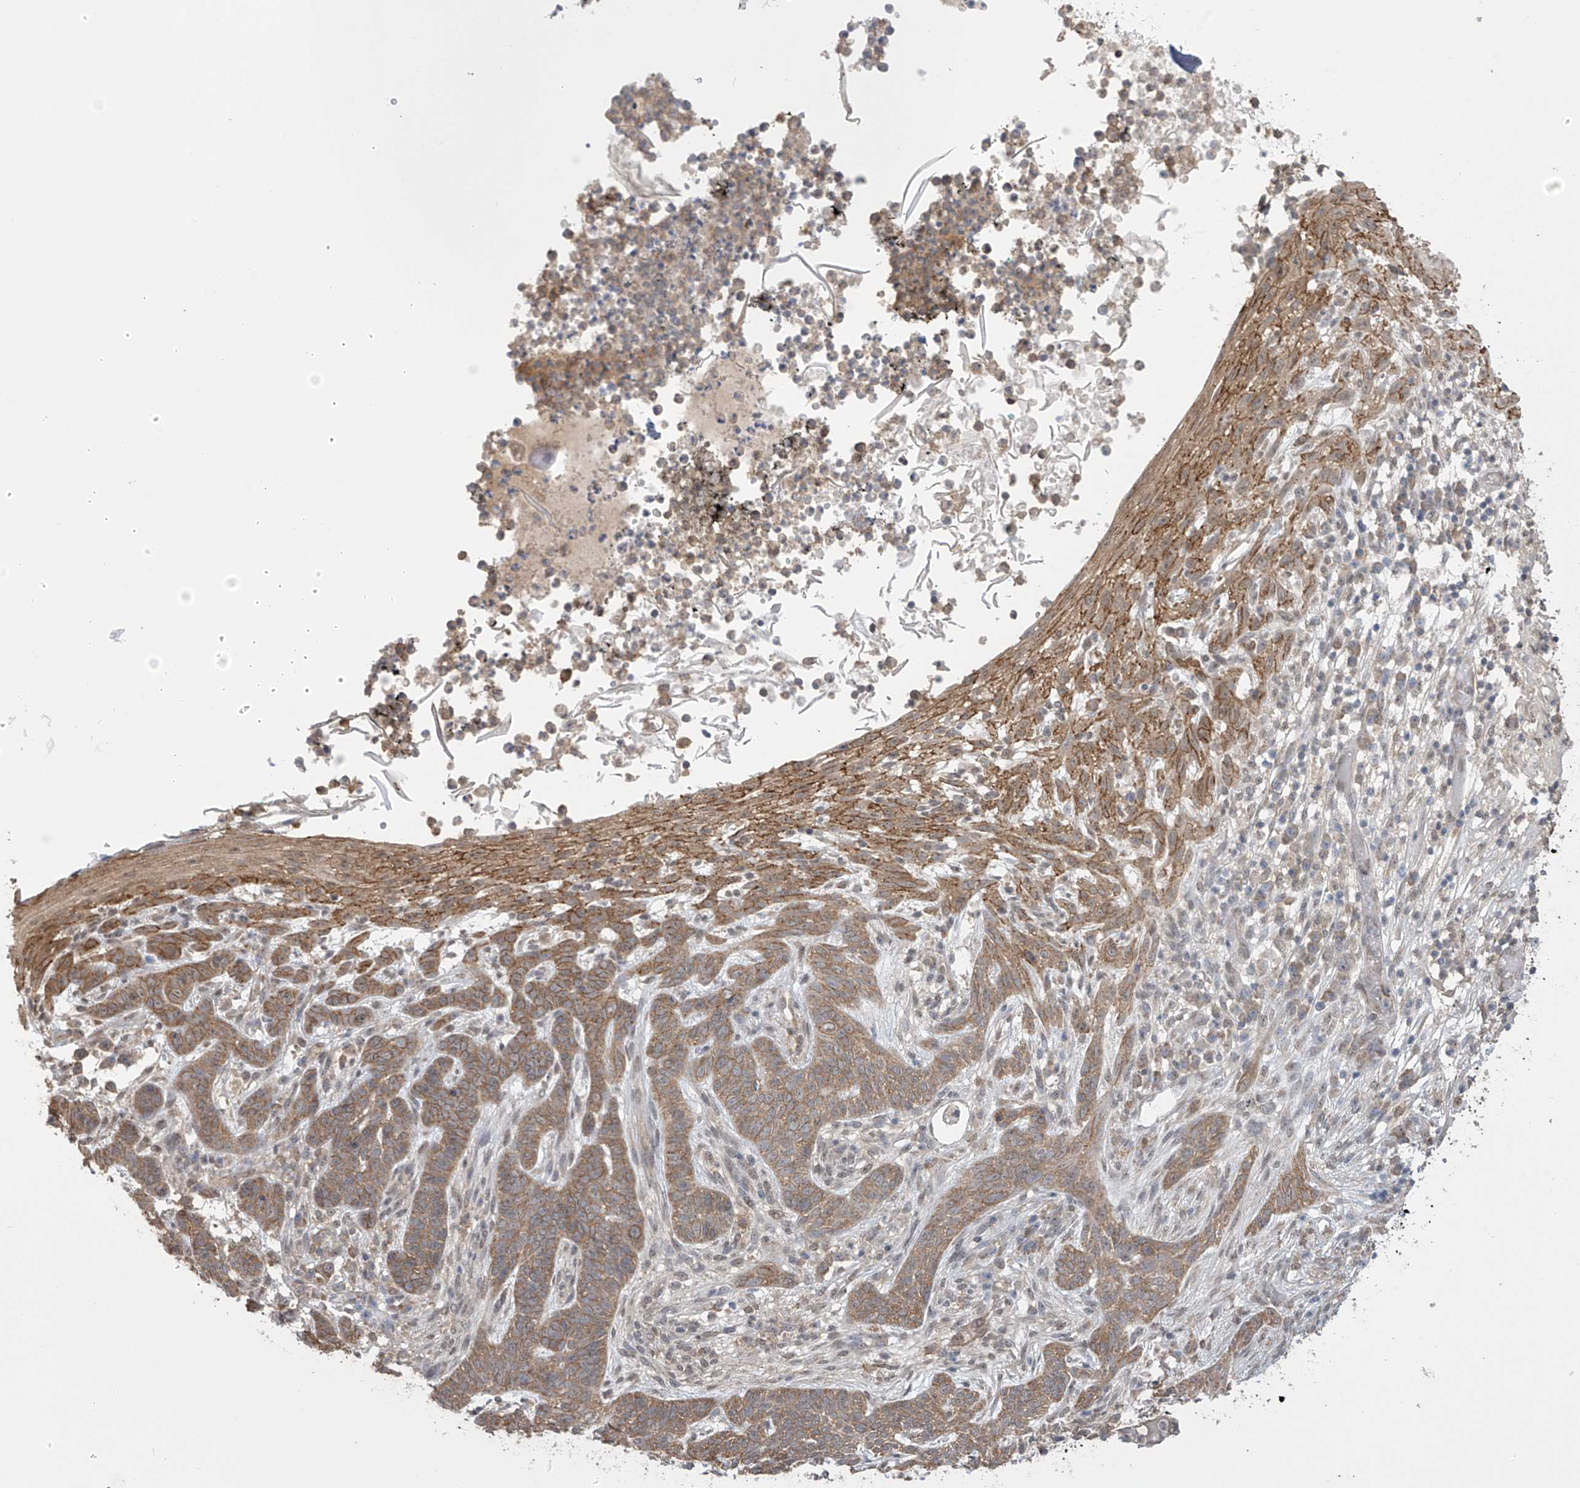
{"staining": {"intensity": "moderate", "quantity": ">75%", "location": "cytoplasmic/membranous"}, "tissue": "skin cancer", "cell_type": "Tumor cells", "image_type": "cancer", "snomed": [{"axis": "morphology", "description": "Normal tissue, NOS"}, {"axis": "morphology", "description": "Basal cell carcinoma"}, {"axis": "topography", "description": "Skin"}], "caption": "Immunohistochemical staining of skin cancer (basal cell carcinoma) demonstrates medium levels of moderate cytoplasmic/membranous protein staining in about >75% of tumor cells.", "gene": "KIAA1522", "patient": {"sex": "male", "age": 64}}